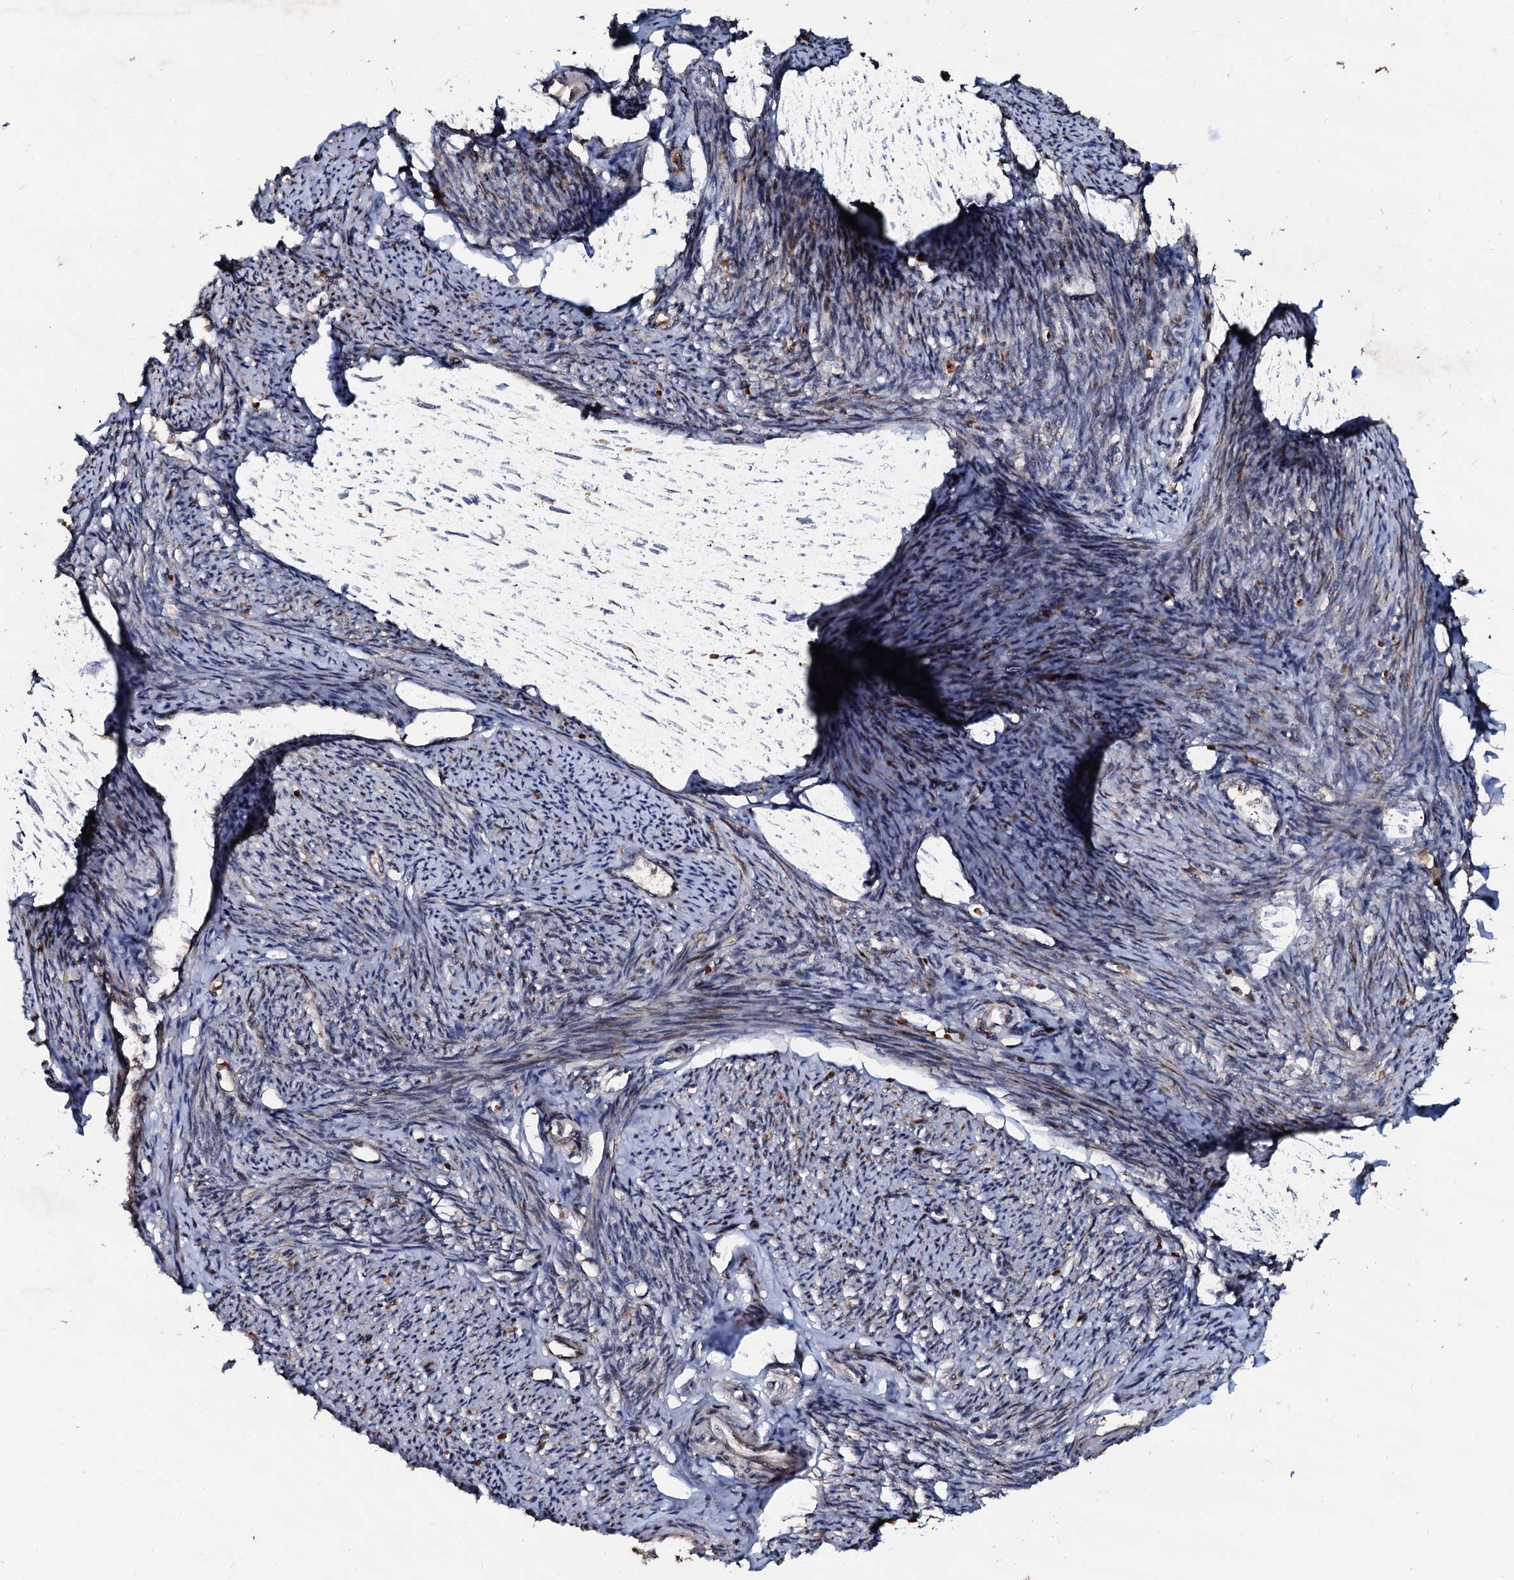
{"staining": {"intensity": "strong", "quantity": "25%-75%", "location": "cytoplasmic/membranous"}, "tissue": "smooth muscle", "cell_type": "Smooth muscle cells", "image_type": "normal", "snomed": [{"axis": "morphology", "description": "Normal tissue, NOS"}, {"axis": "topography", "description": "Smooth muscle"}, {"axis": "topography", "description": "Uterus"}], "caption": "Human smooth muscle stained with a brown dye shows strong cytoplasmic/membranous positive staining in about 25%-75% of smooth muscle cells.", "gene": "SUPT7L", "patient": {"sex": "female", "age": 59}}